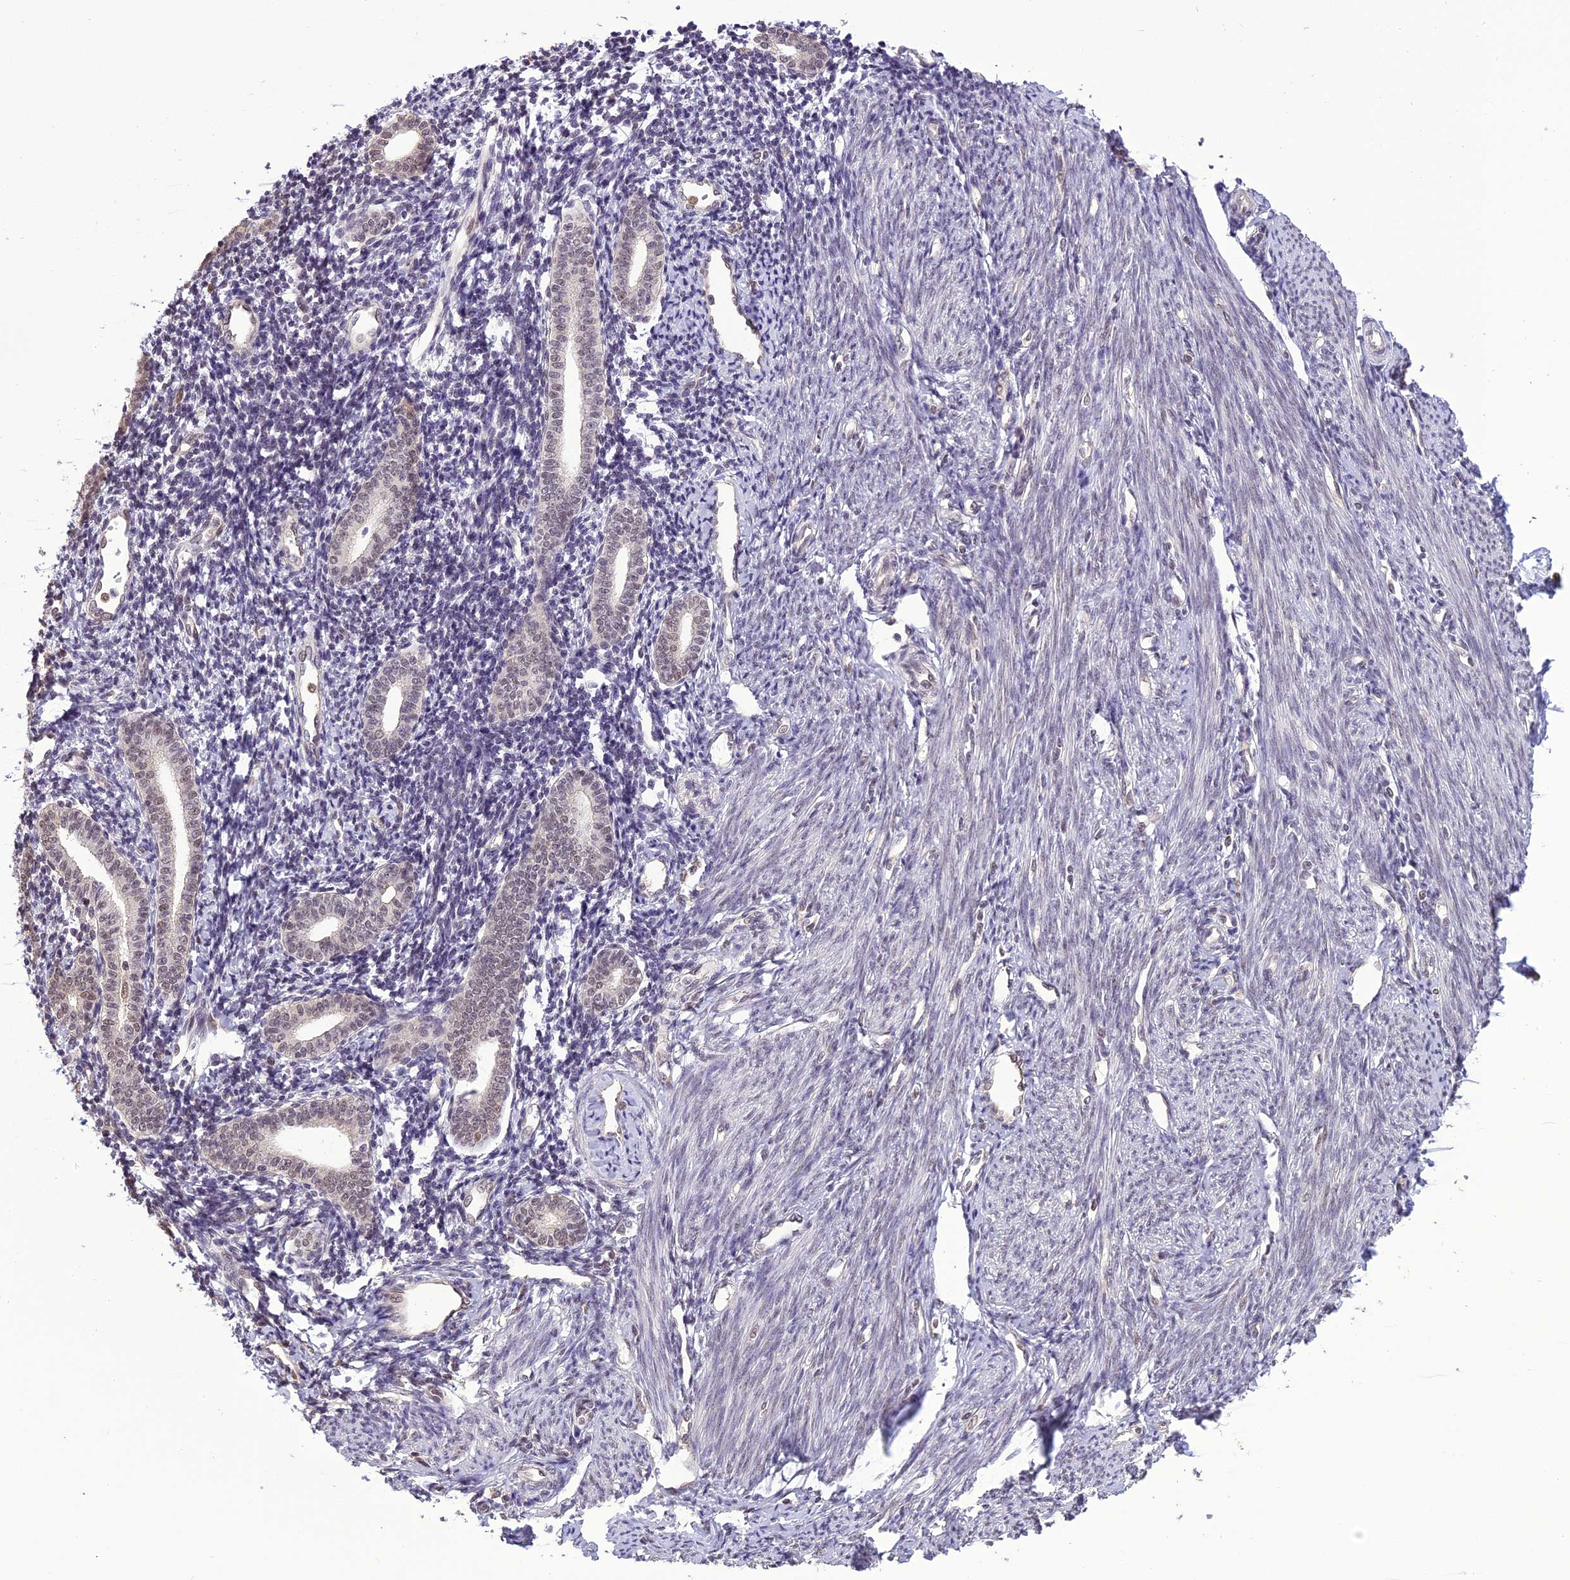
{"staining": {"intensity": "negative", "quantity": "none", "location": "none"}, "tissue": "endometrium", "cell_type": "Cells in endometrial stroma", "image_type": "normal", "snomed": [{"axis": "morphology", "description": "Normal tissue, NOS"}, {"axis": "topography", "description": "Endometrium"}], "caption": "Immunohistochemistry image of normal endometrium stained for a protein (brown), which demonstrates no expression in cells in endometrial stroma.", "gene": "TIGD7", "patient": {"sex": "female", "age": 56}}